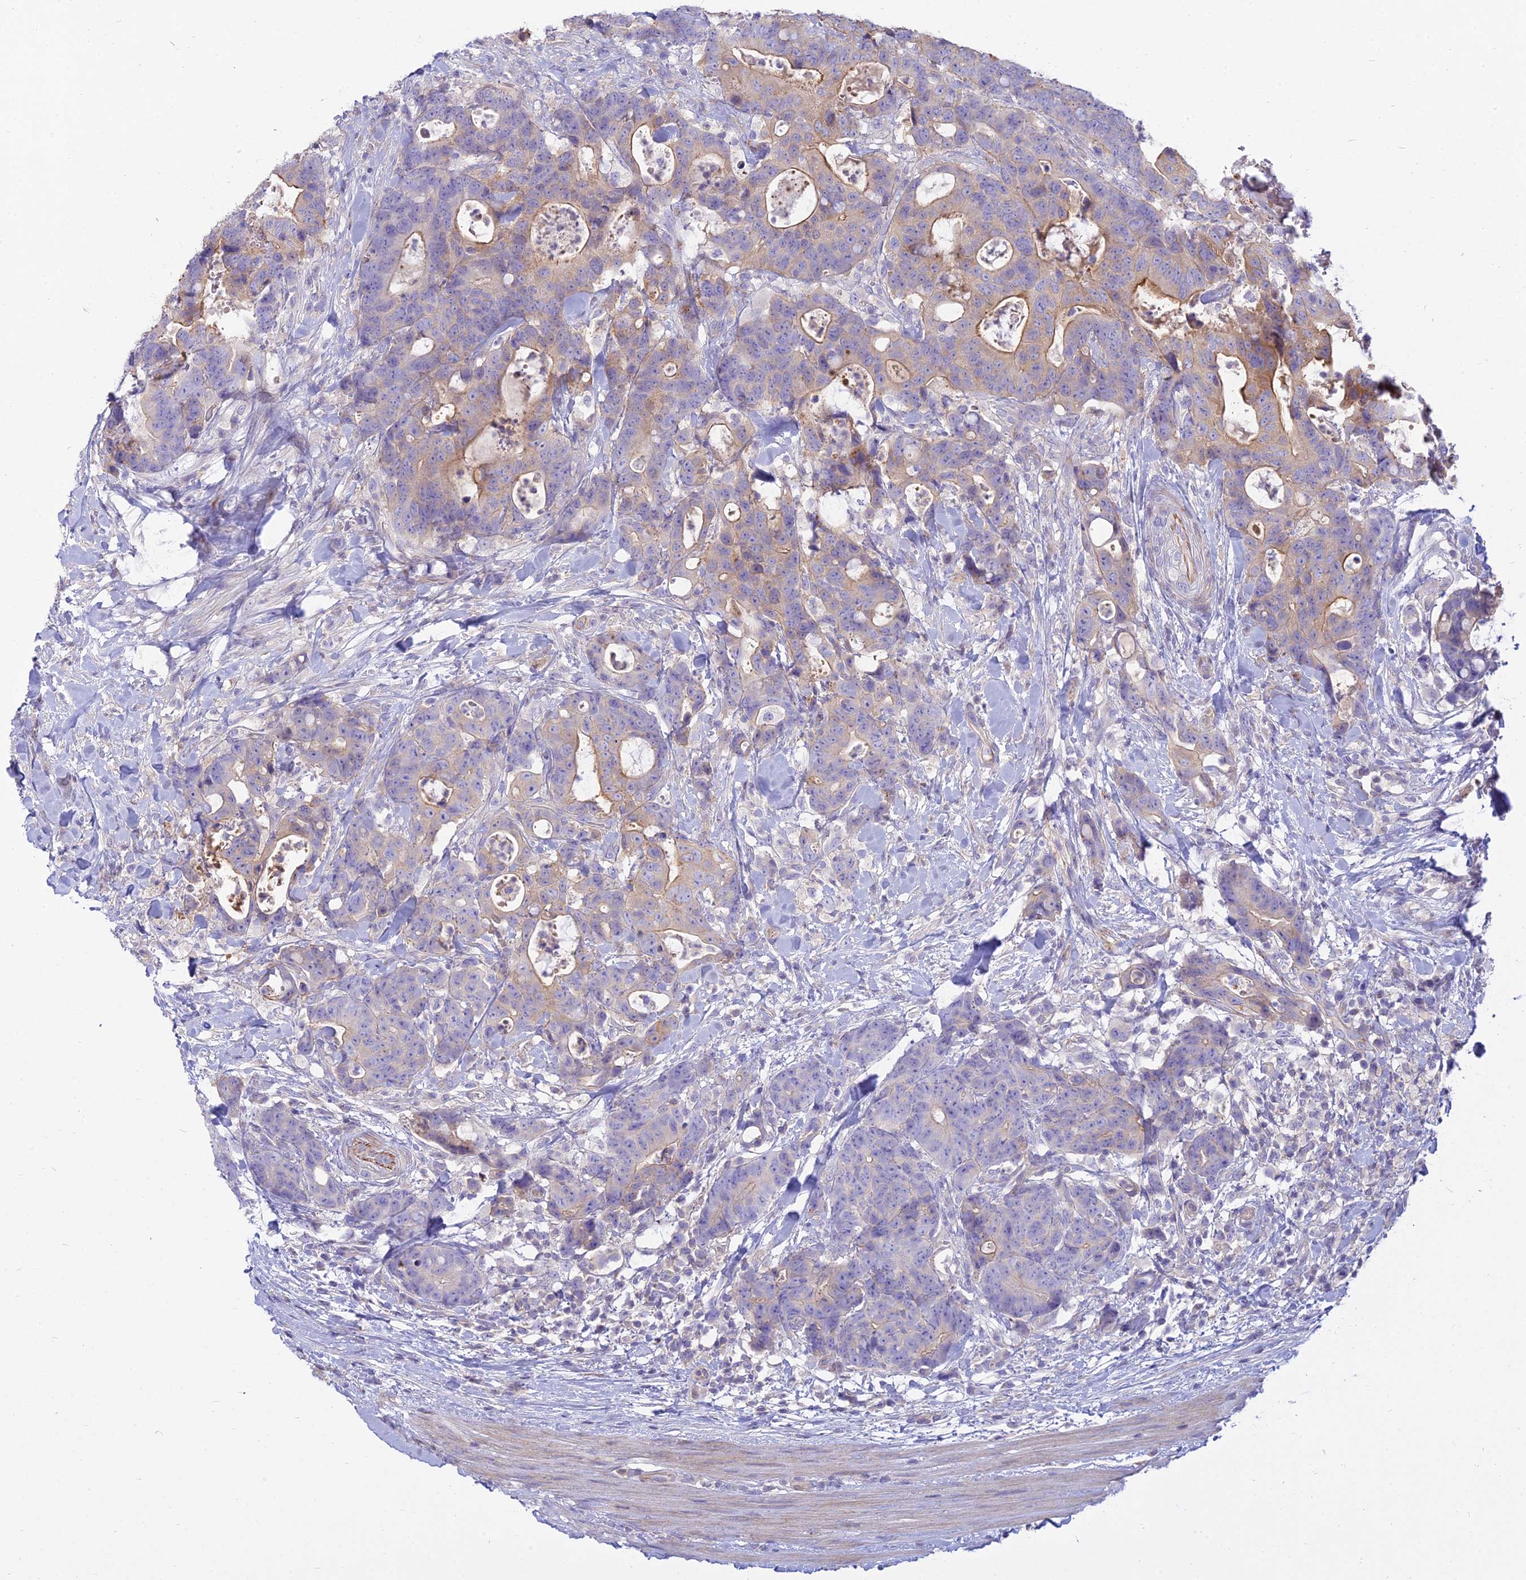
{"staining": {"intensity": "moderate", "quantity": "<25%", "location": "cytoplasmic/membranous"}, "tissue": "colorectal cancer", "cell_type": "Tumor cells", "image_type": "cancer", "snomed": [{"axis": "morphology", "description": "Adenocarcinoma, NOS"}, {"axis": "topography", "description": "Colon"}], "caption": "Colorectal cancer (adenocarcinoma) tissue displays moderate cytoplasmic/membranous expression in approximately <25% of tumor cells", "gene": "SMIM24", "patient": {"sex": "female", "age": 82}}